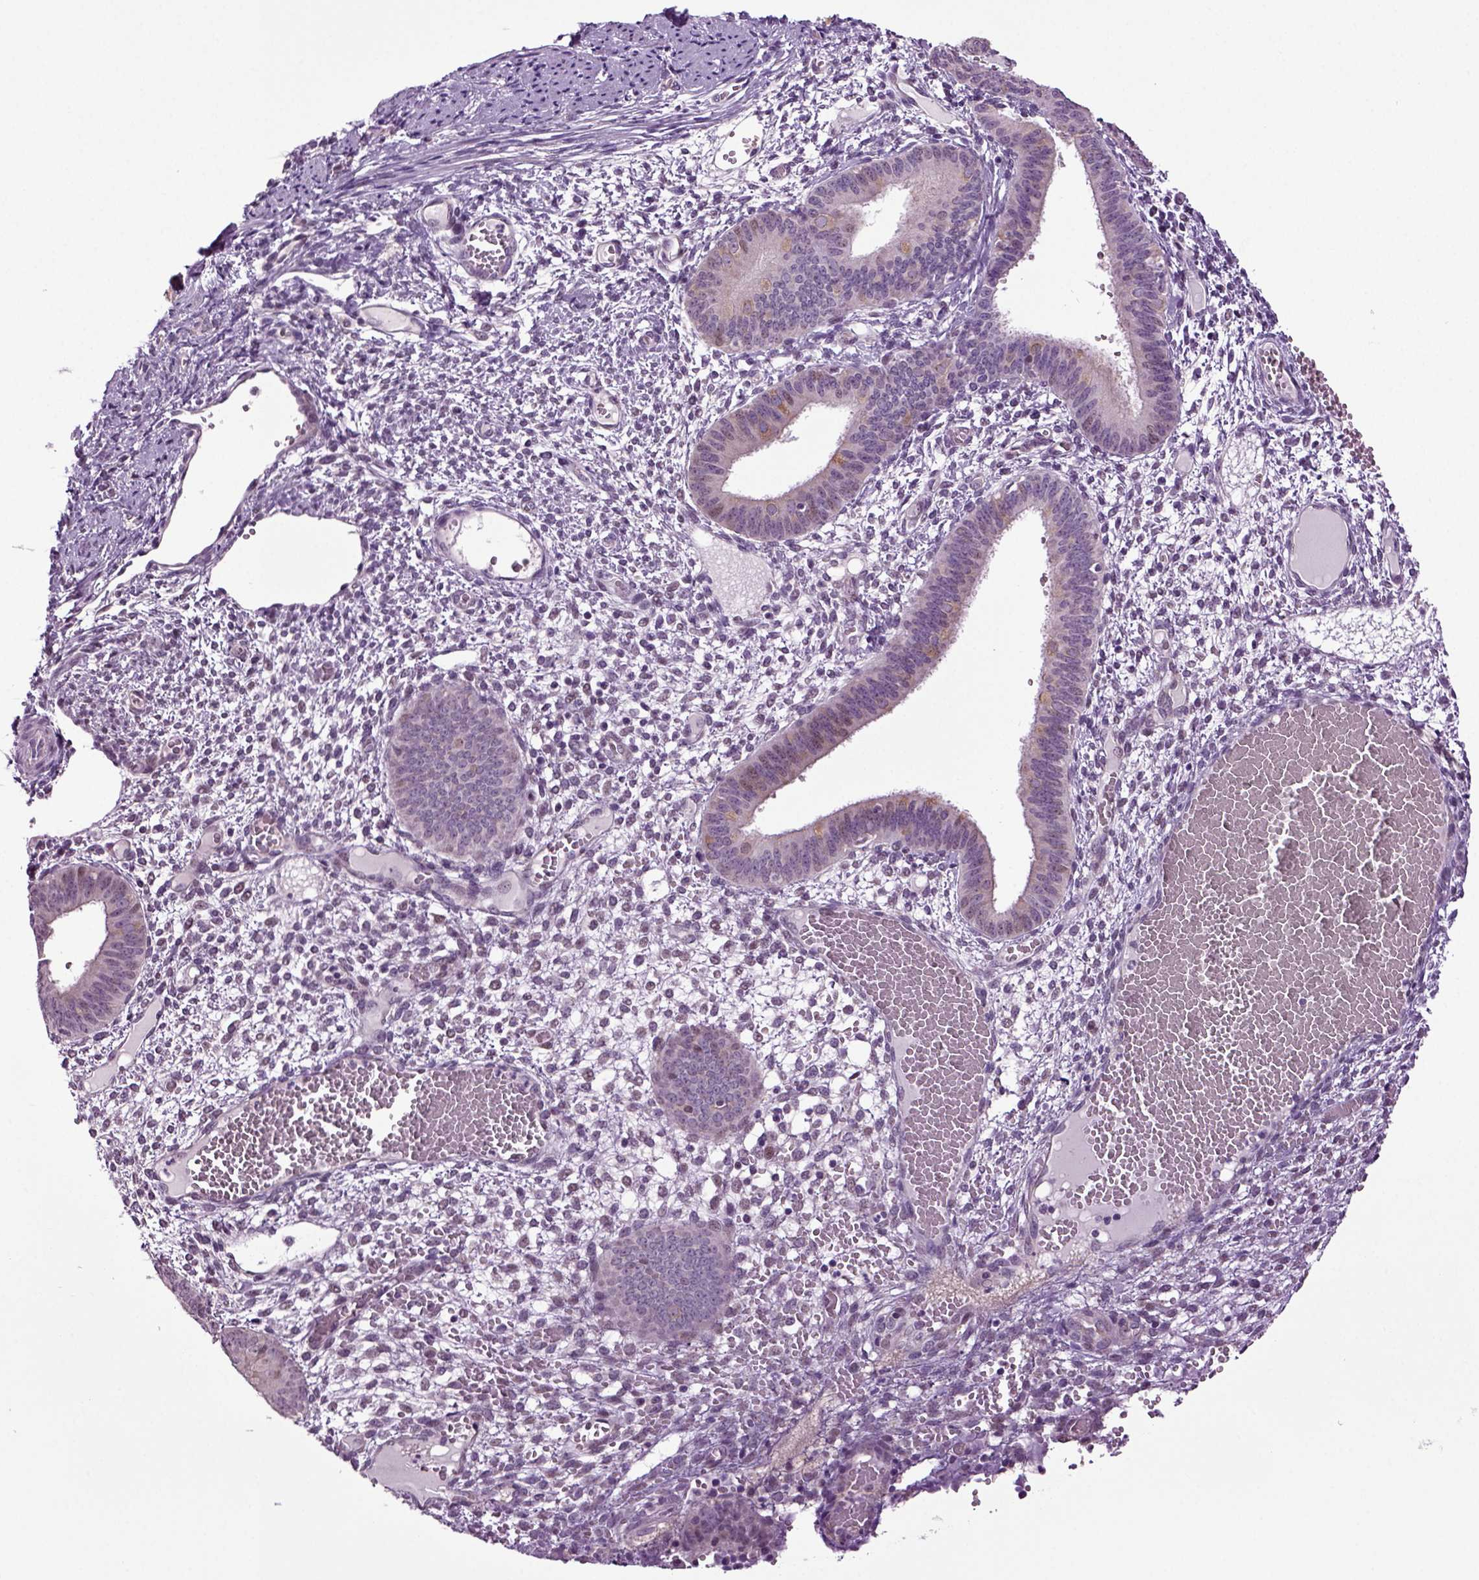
{"staining": {"intensity": "negative", "quantity": "none", "location": "none"}, "tissue": "endometrium", "cell_type": "Cells in endometrial stroma", "image_type": "normal", "snomed": [{"axis": "morphology", "description": "Normal tissue, NOS"}, {"axis": "topography", "description": "Endometrium"}], "caption": "Cells in endometrial stroma show no significant protein positivity in benign endometrium. The staining is performed using DAB brown chromogen with nuclei counter-stained in using hematoxylin.", "gene": "PLCH2", "patient": {"sex": "female", "age": 42}}